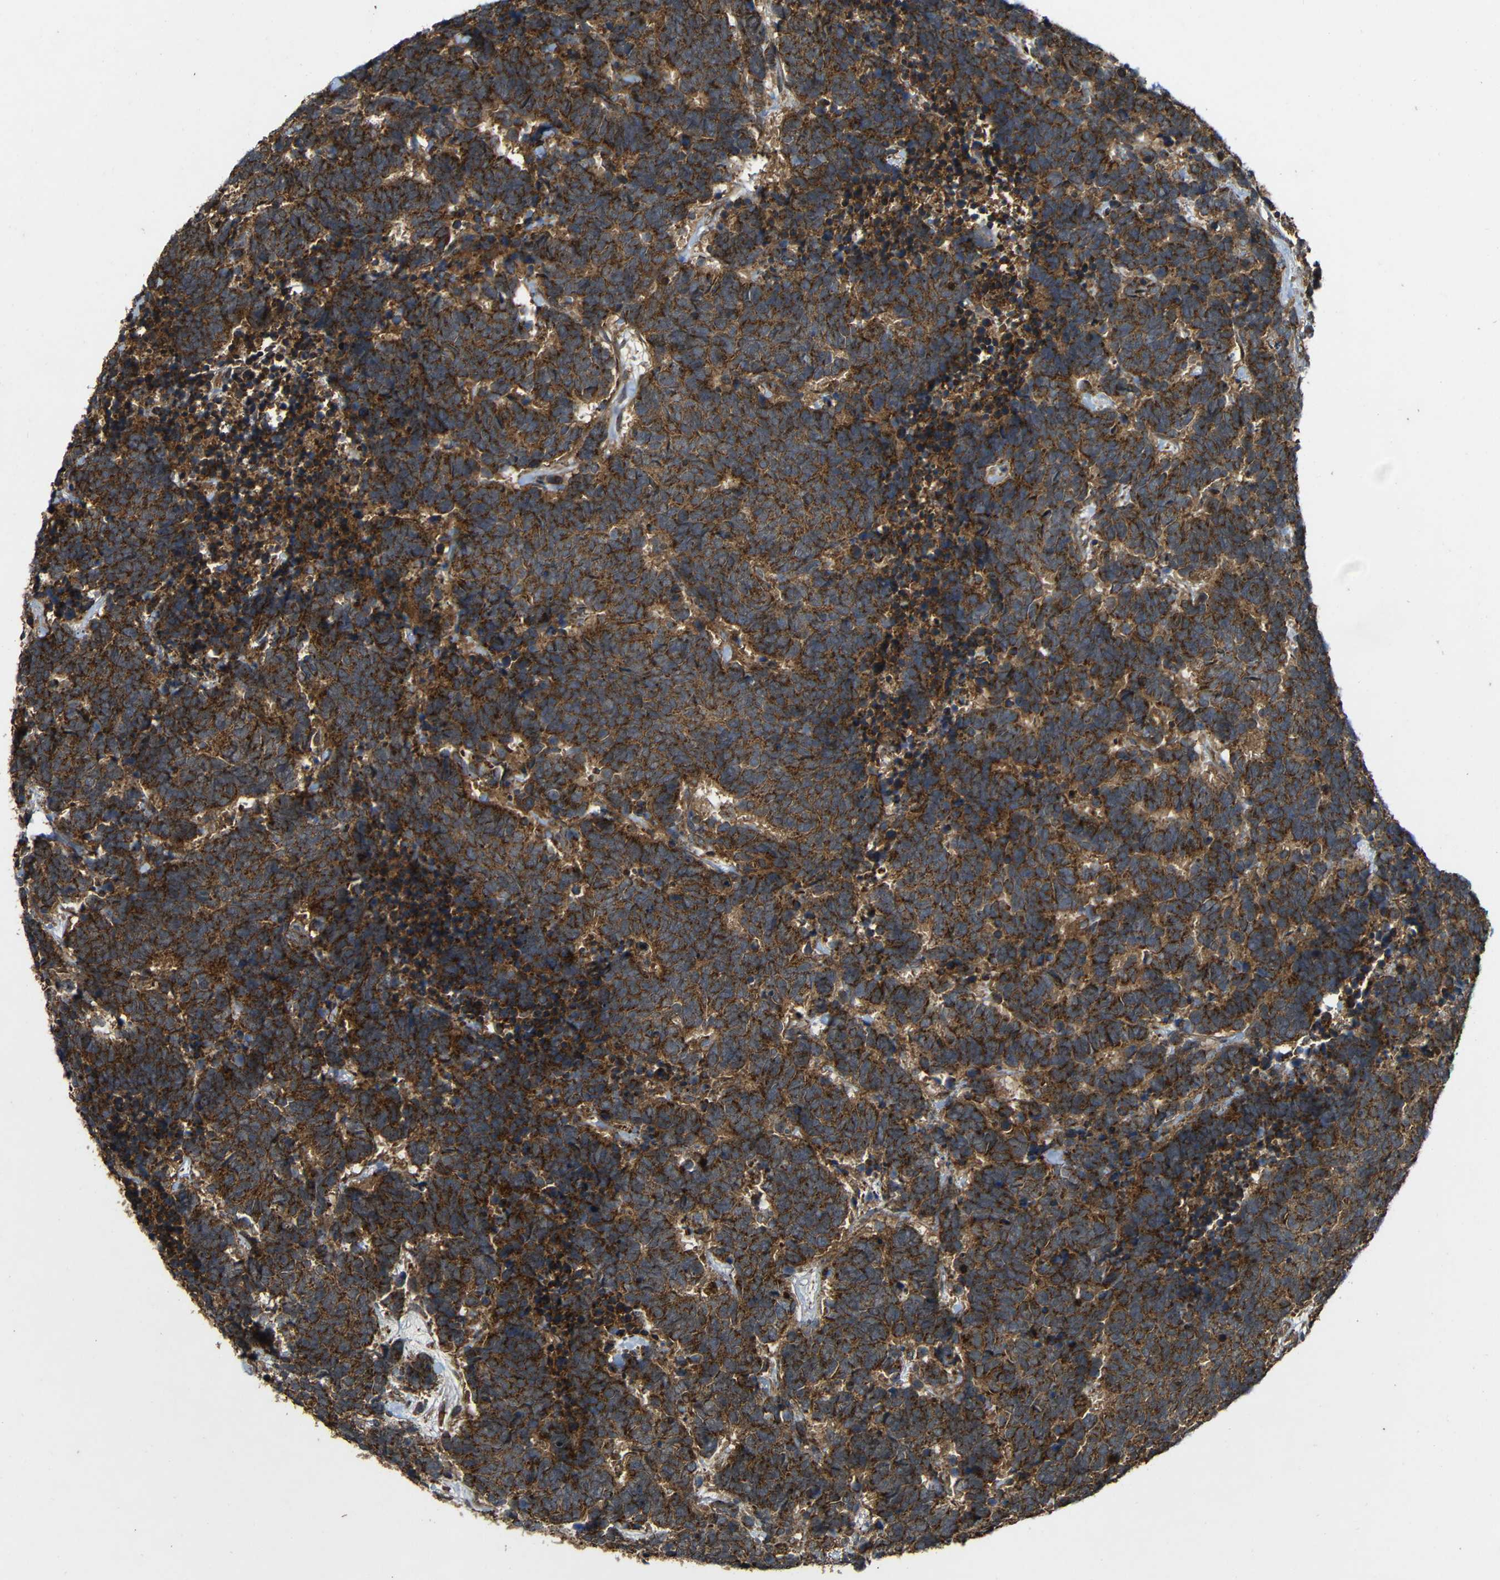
{"staining": {"intensity": "strong", "quantity": ">75%", "location": "cytoplasmic/membranous"}, "tissue": "carcinoid", "cell_type": "Tumor cells", "image_type": "cancer", "snomed": [{"axis": "morphology", "description": "Carcinoma, NOS"}, {"axis": "morphology", "description": "Carcinoid, malignant, NOS"}, {"axis": "topography", "description": "Urinary bladder"}], "caption": "The micrograph shows immunohistochemical staining of carcinoma. There is strong cytoplasmic/membranous positivity is present in about >75% of tumor cells.", "gene": "C1GALT1", "patient": {"sex": "male", "age": 57}}